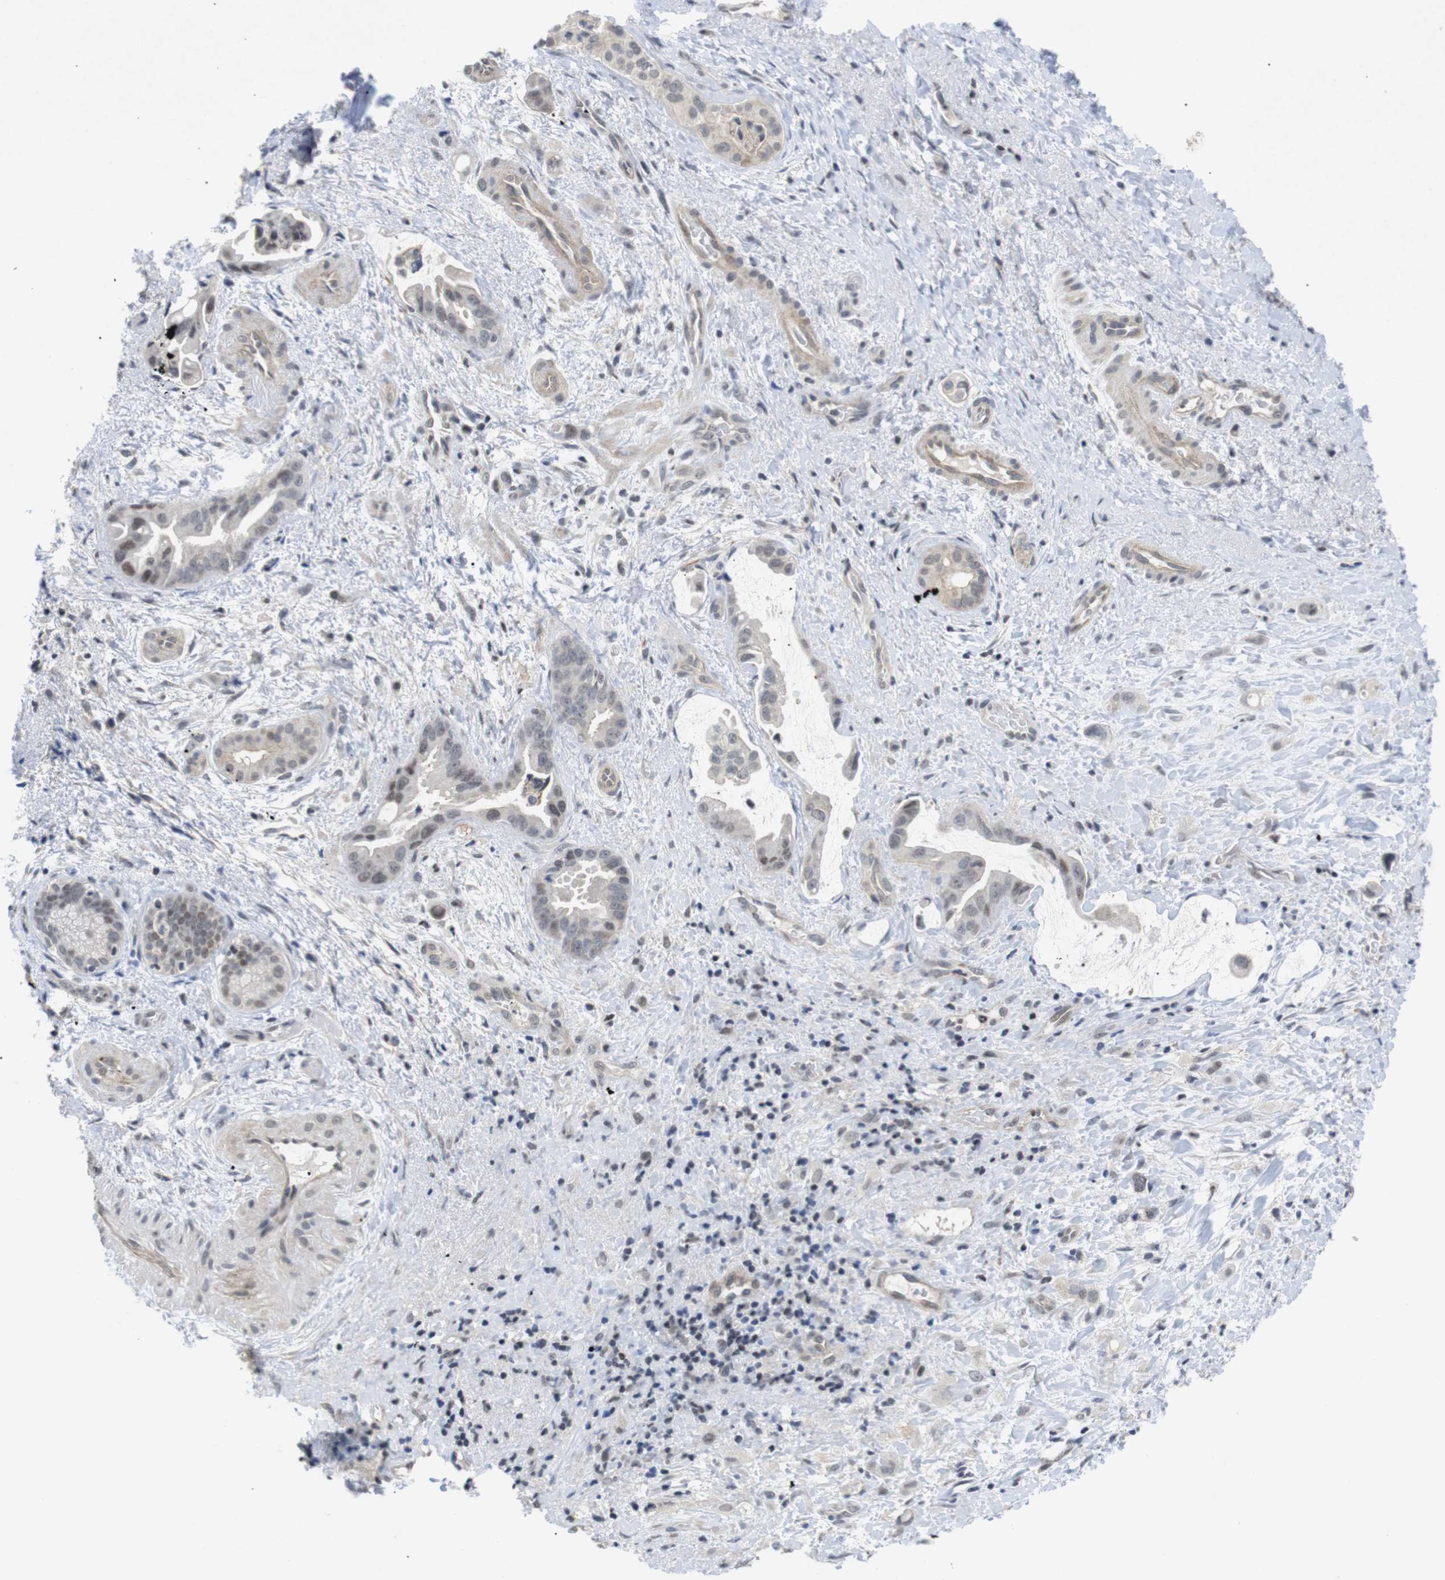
{"staining": {"intensity": "weak", "quantity": "<25%", "location": "nuclear"}, "tissue": "liver cancer", "cell_type": "Tumor cells", "image_type": "cancer", "snomed": [{"axis": "morphology", "description": "Cholangiocarcinoma"}, {"axis": "topography", "description": "Liver"}], "caption": "Immunohistochemical staining of human cholangiocarcinoma (liver) shows no significant staining in tumor cells.", "gene": "NECTIN1", "patient": {"sex": "female", "age": 65}}